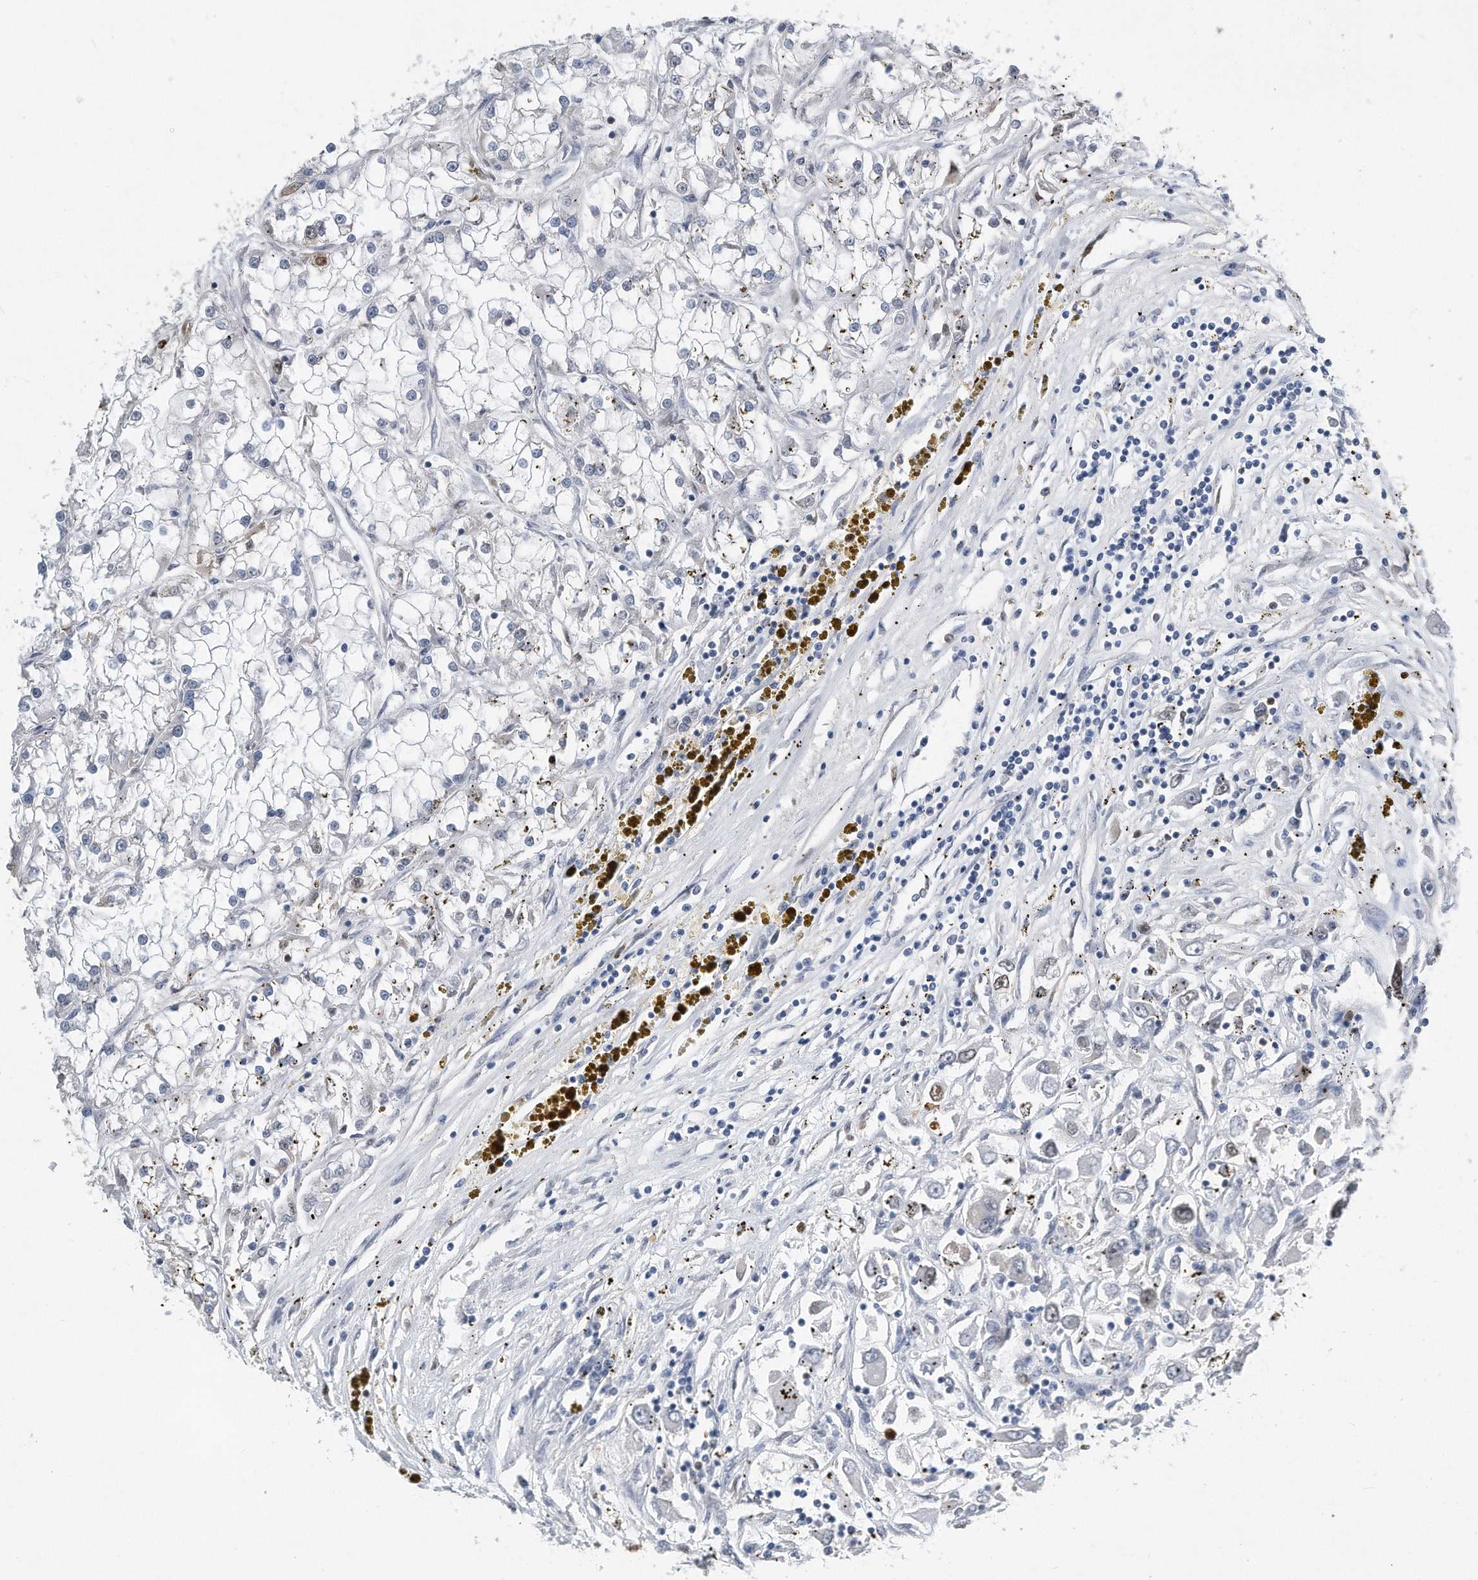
{"staining": {"intensity": "negative", "quantity": "none", "location": "none"}, "tissue": "renal cancer", "cell_type": "Tumor cells", "image_type": "cancer", "snomed": [{"axis": "morphology", "description": "Adenocarcinoma, NOS"}, {"axis": "topography", "description": "Kidney"}], "caption": "This photomicrograph is of renal adenocarcinoma stained with IHC to label a protein in brown with the nuclei are counter-stained blue. There is no staining in tumor cells. Brightfield microscopy of immunohistochemistry (IHC) stained with DAB (3,3'-diaminobenzidine) (brown) and hematoxylin (blue), captured at high magnification.", "gene": "PCNA", "patient": {"sex": "female", "age": 52}}